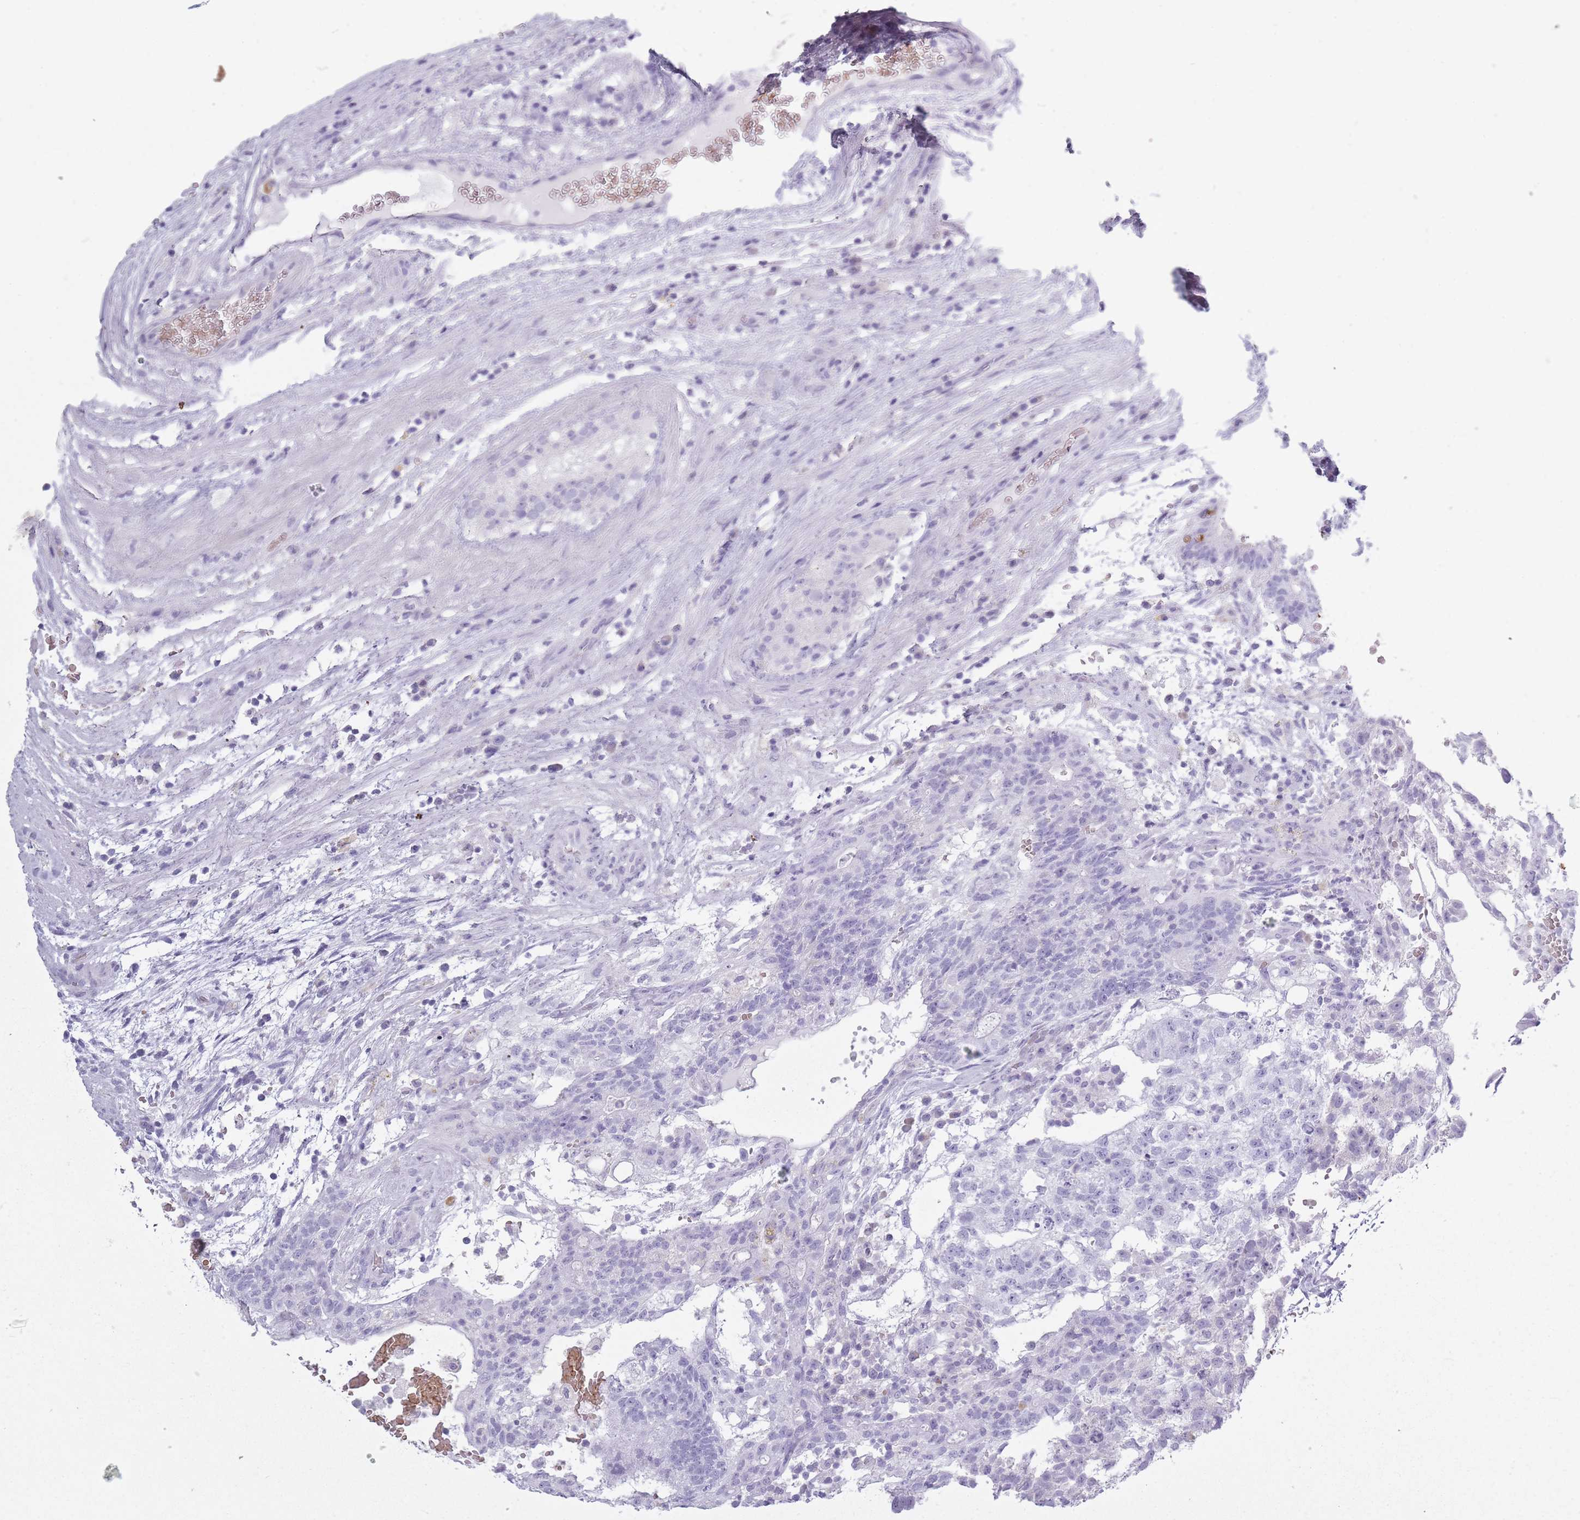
{"staining": {"intensity": "negative", "quantity": "none", "location": "none"}, "tissue": "testis cancer", "cell_type": "Tumor cells", "image_type": "cancer", "snomed": [{"axis": "morphology", "description": "Normal tissue, NOS"}, {"axis": "morphology", "description": "Carcinoma, Embryonal, NOS"}, {"axis": "topography", "description": "Testis"}], "caption": "Immunohistochemistry (IHC) image of human testis embryonal carcinoma stained for a protein (brown), which displays no expression in tumor cells.", "gene": "OR7C1", "patient": {"sex": "male", "age": 32}}